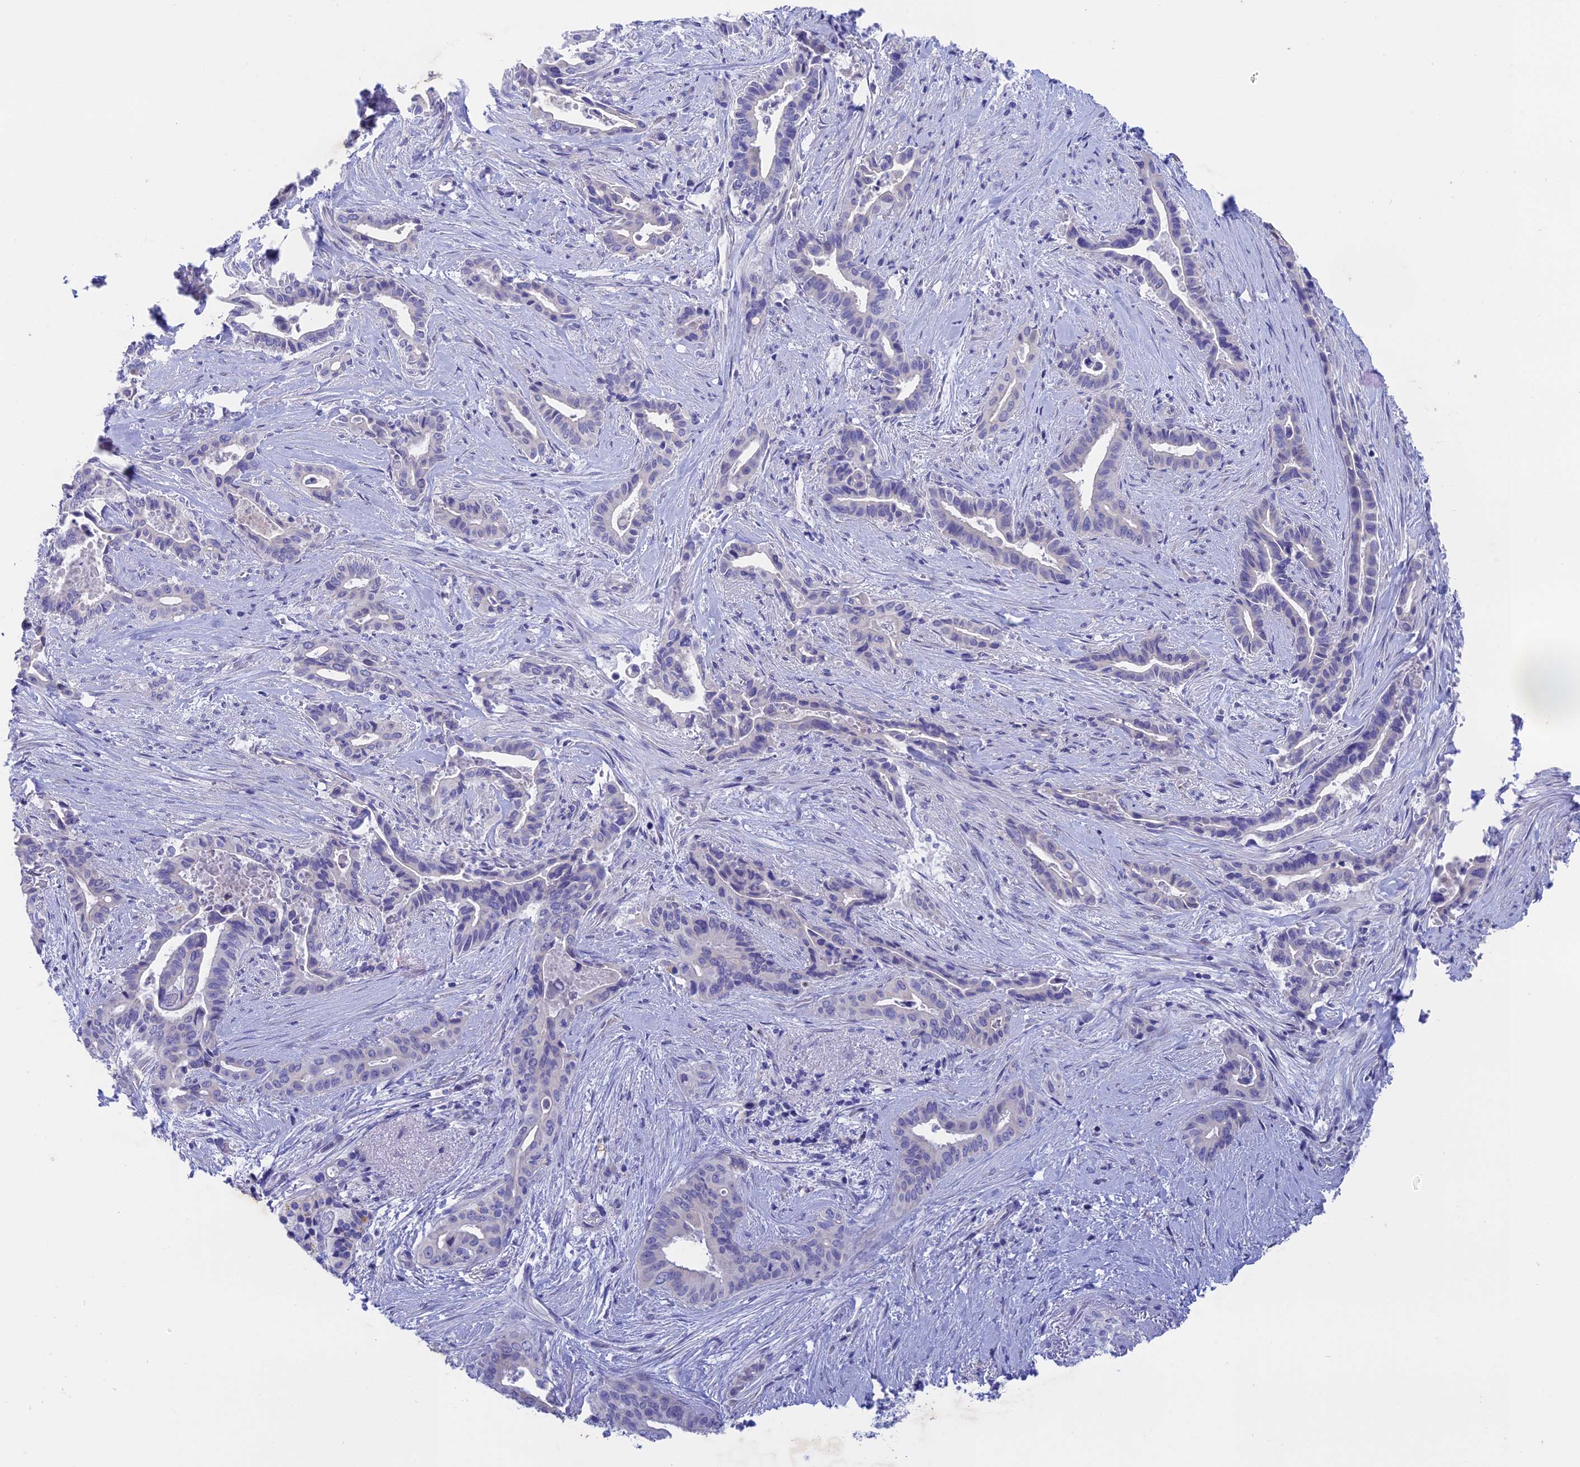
{"staining": {"intensity": "negative", "quantity": "none", "location": "none"}, "tissue": "pancreatic cancer", "cell_type": "Tumor cells", "image_type": "cancer", "snomed": [{"axis": "morphology", "description": "Adenocarcinoma, NOS"}, {"axis": "topography", "description": "Pancreas"}], "caption": "Immunohistochemical staining of pancreatic cancer displays no significant expression in tumor cells.", "gene": "BTBD19", "patient": {"sex": "female", "age": 77}}